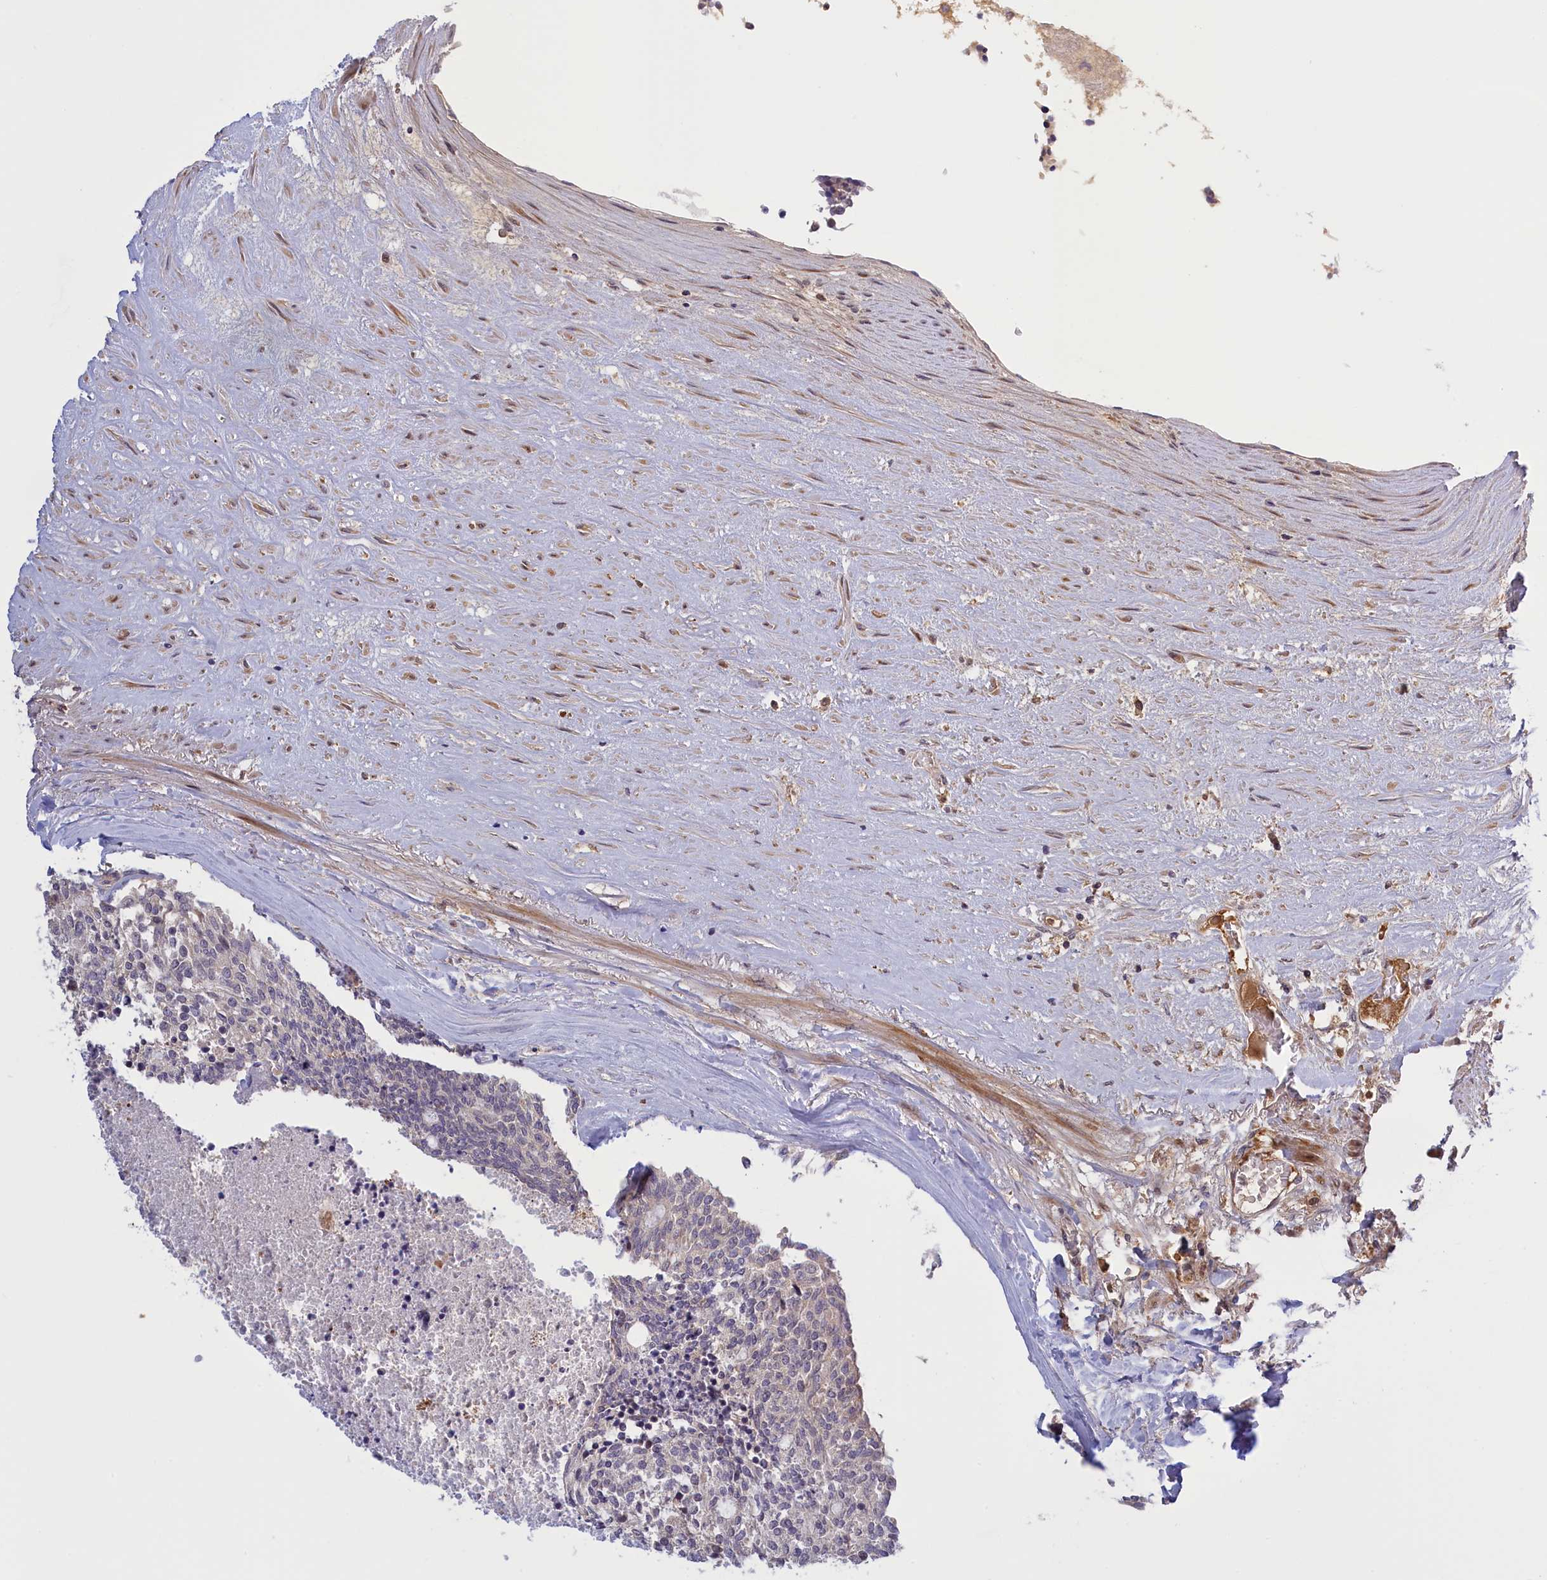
{"staining": {"intensity": "negative", "quantity": "none", "location": "none"}, "tissue": "carcinoid", "cell_type": "Tumor cells", "image_type": "cancer", "snomed": [{"axis": "morphology", "description": "Carcinoid, malignant, NOS"}, {"axis": "topography", "description": "Pancreas"}], "caption": "An IHC image of carcinoid is shown. There is no staining in tumor cells of carcinoid. (DAB (3,3'-diaminobenzidine) immunohistochemistry (IHC) with hematoxylin counter stain).", "gene": "RRAD", "patient": {"sex": "female", "age": 54}}